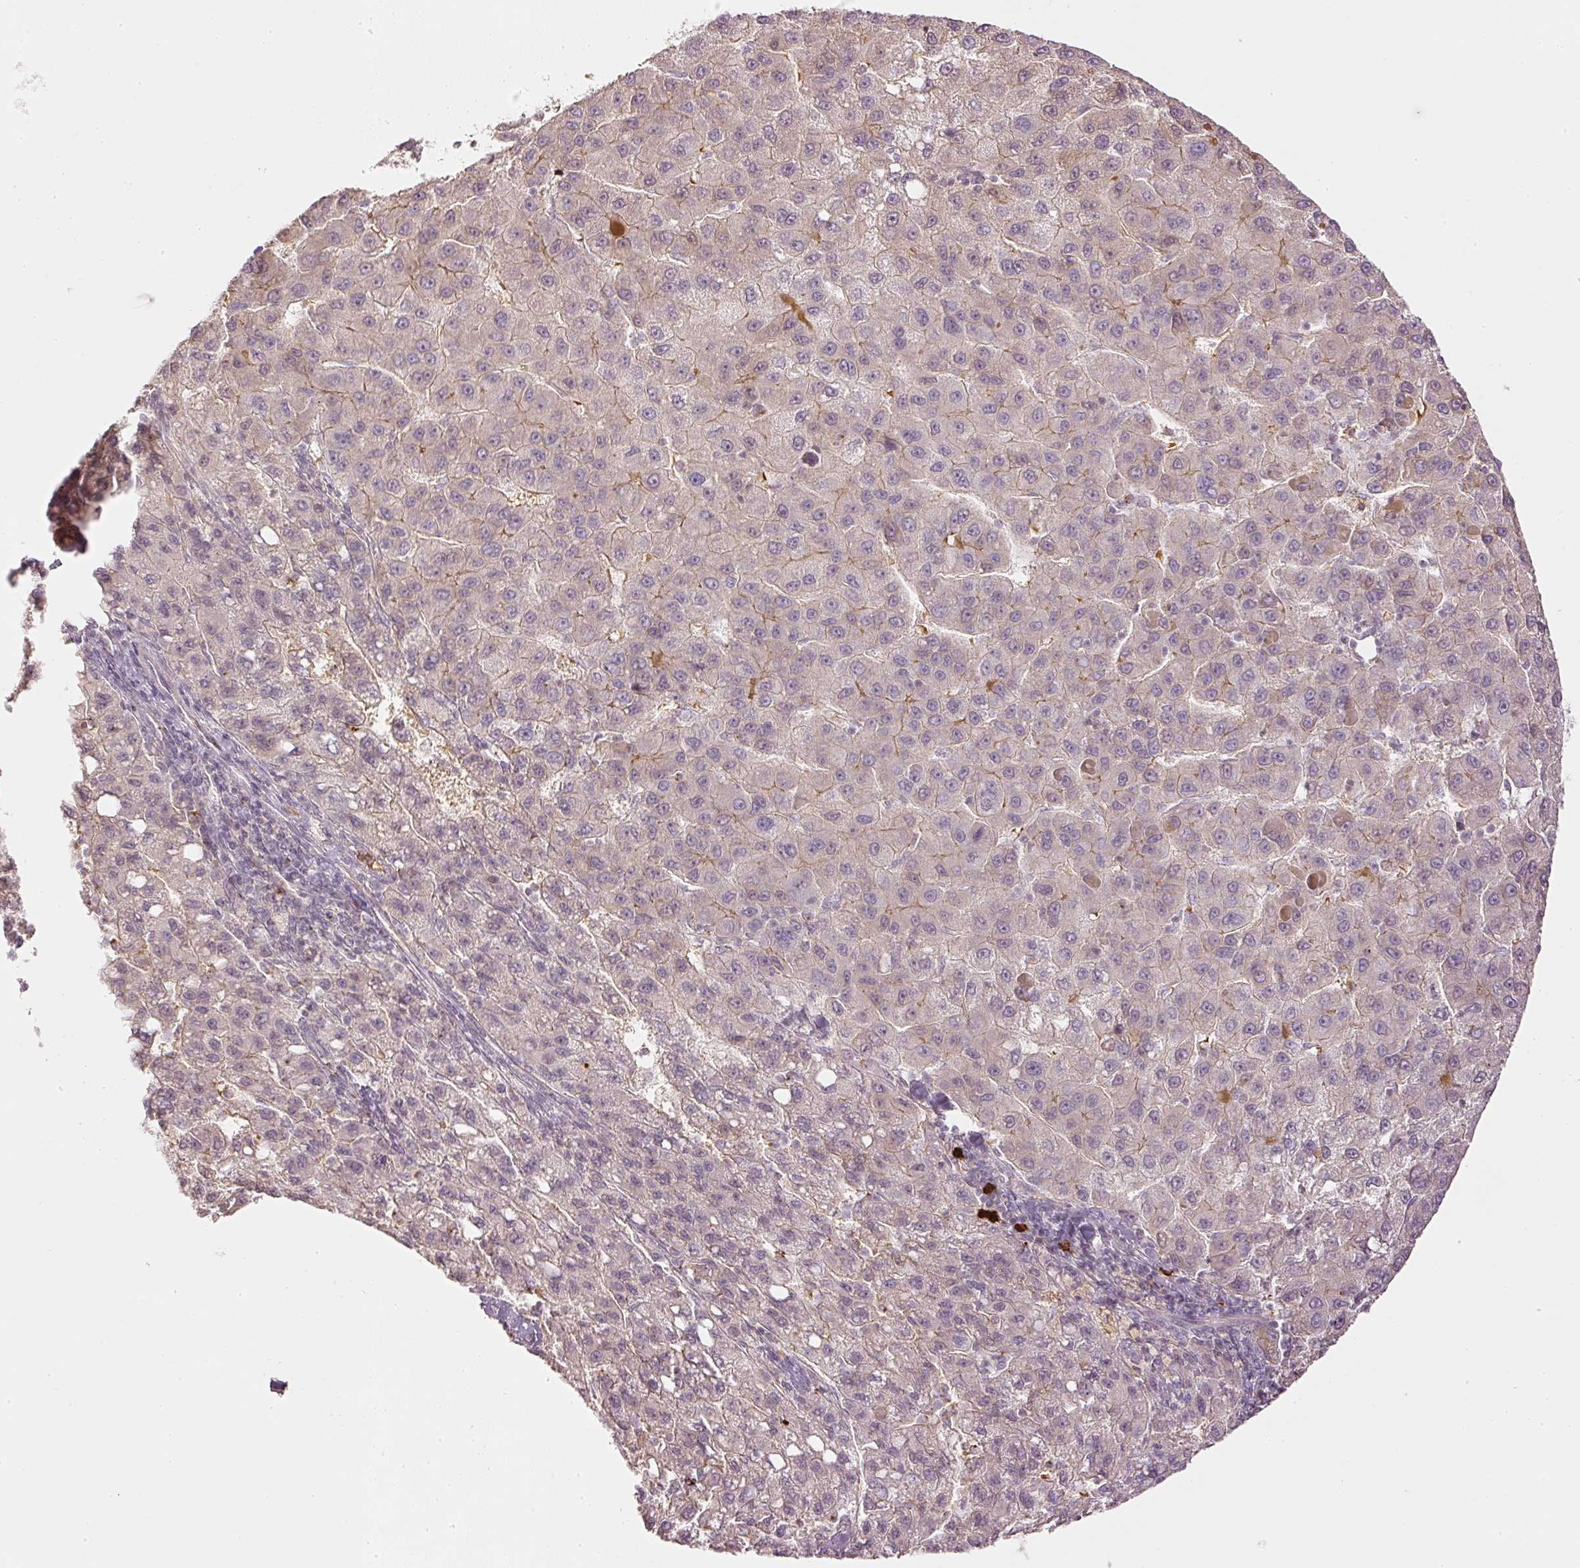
{"staining": {"intensity": "weak", "quantity": "<25%", "location": "cytoplasmic/membranous"}, "tissue": "liver cancer", "cell_type": "Tumor cells", "image_type": "cancer", "snomed": [{"axis": "morphology", "description": "Carcinoma, Hepatocellular, NOS"}, {"axis": "topography", "description": "Liver"}], "caption": "Tumor cells show no significant positivity in liver cancer (hepatocellular carcinoma). (Stains: DAB (3,3'-diaminobenzidine) immunohistochemistry with hematoxylin counter stain, Microscopy: brightfield microscopy at high magnification).", "gene": "GZMA", "patient": {"sex": "female", "age": 82}}